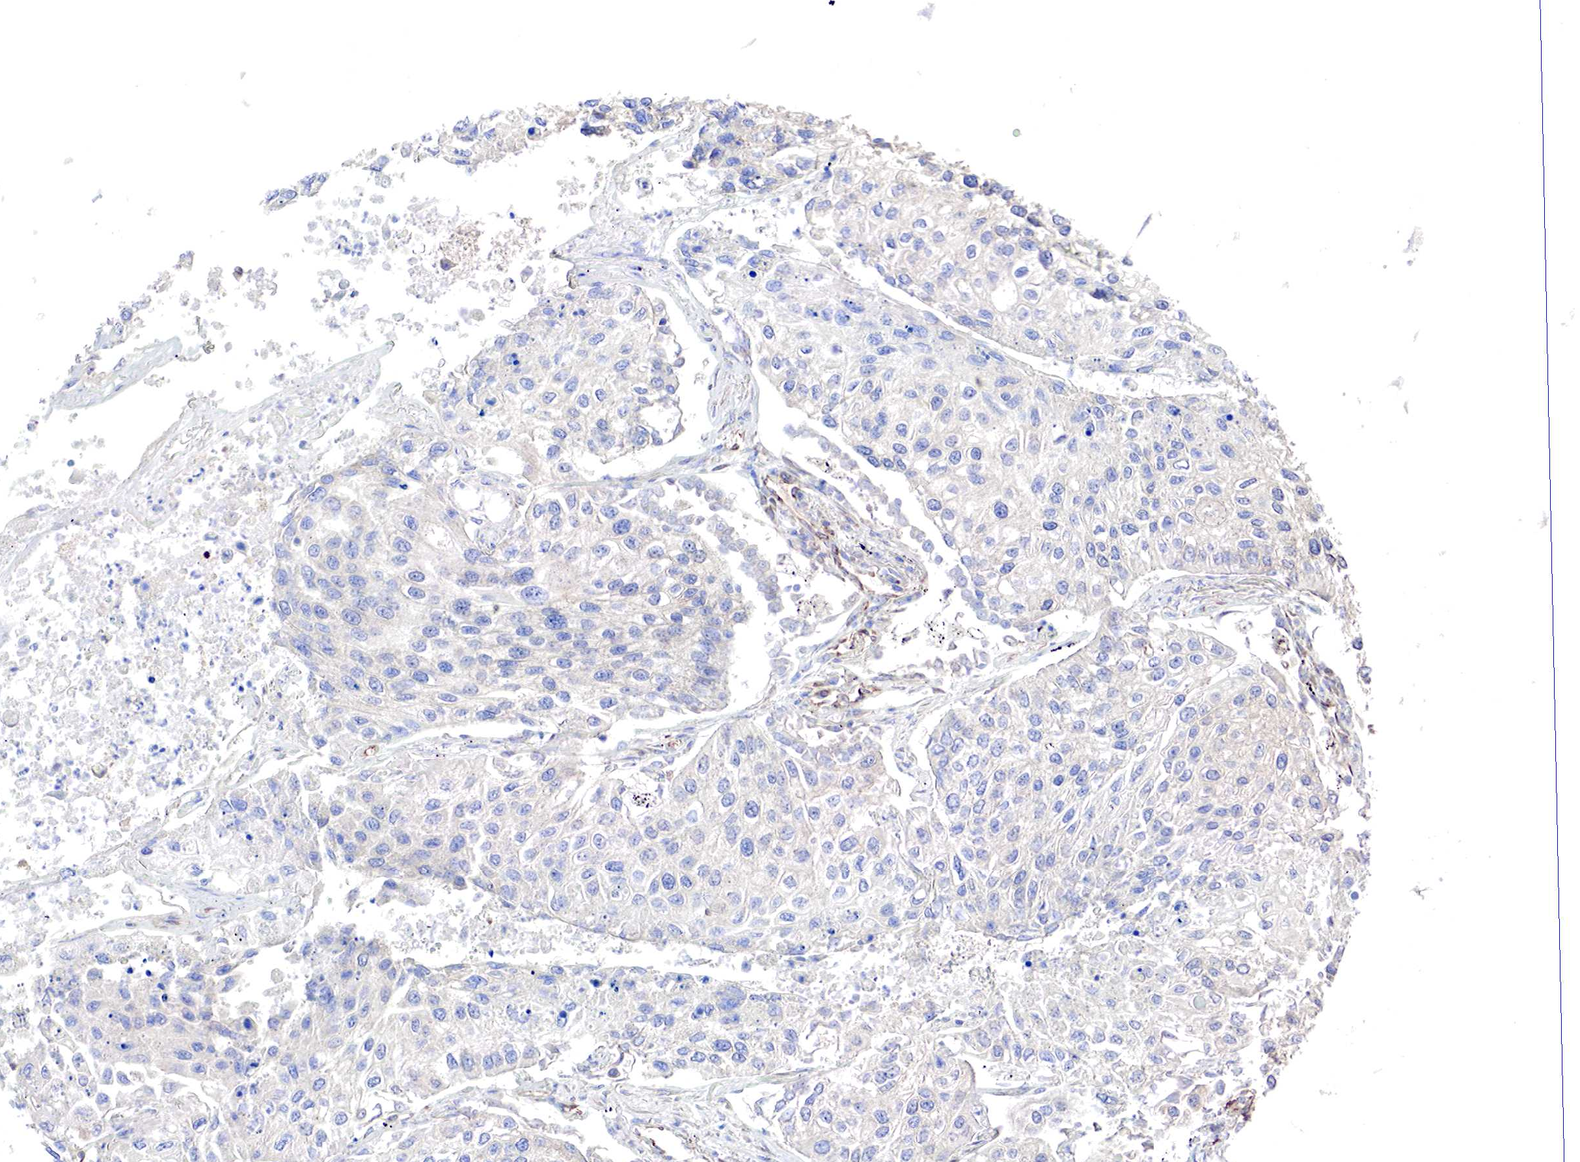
{"staining": {"intensity": "negative", "quantity": "none", "location": "none"}, "tissue": "lung cancer", "cell_type": "Tumor cells", "image_type": "cancer", "snomed": [{"axis": "morphology", "description": "Squamous cell carcinoma, NOS"}, {"axis": "topography", "description": "Lung"}], "caption": "Protein analysis of lung squamous cell carcinoma displays no significant expression in tumor cells.", "gene": "RDX", "patient": {"sex": "male", "age": 75}}